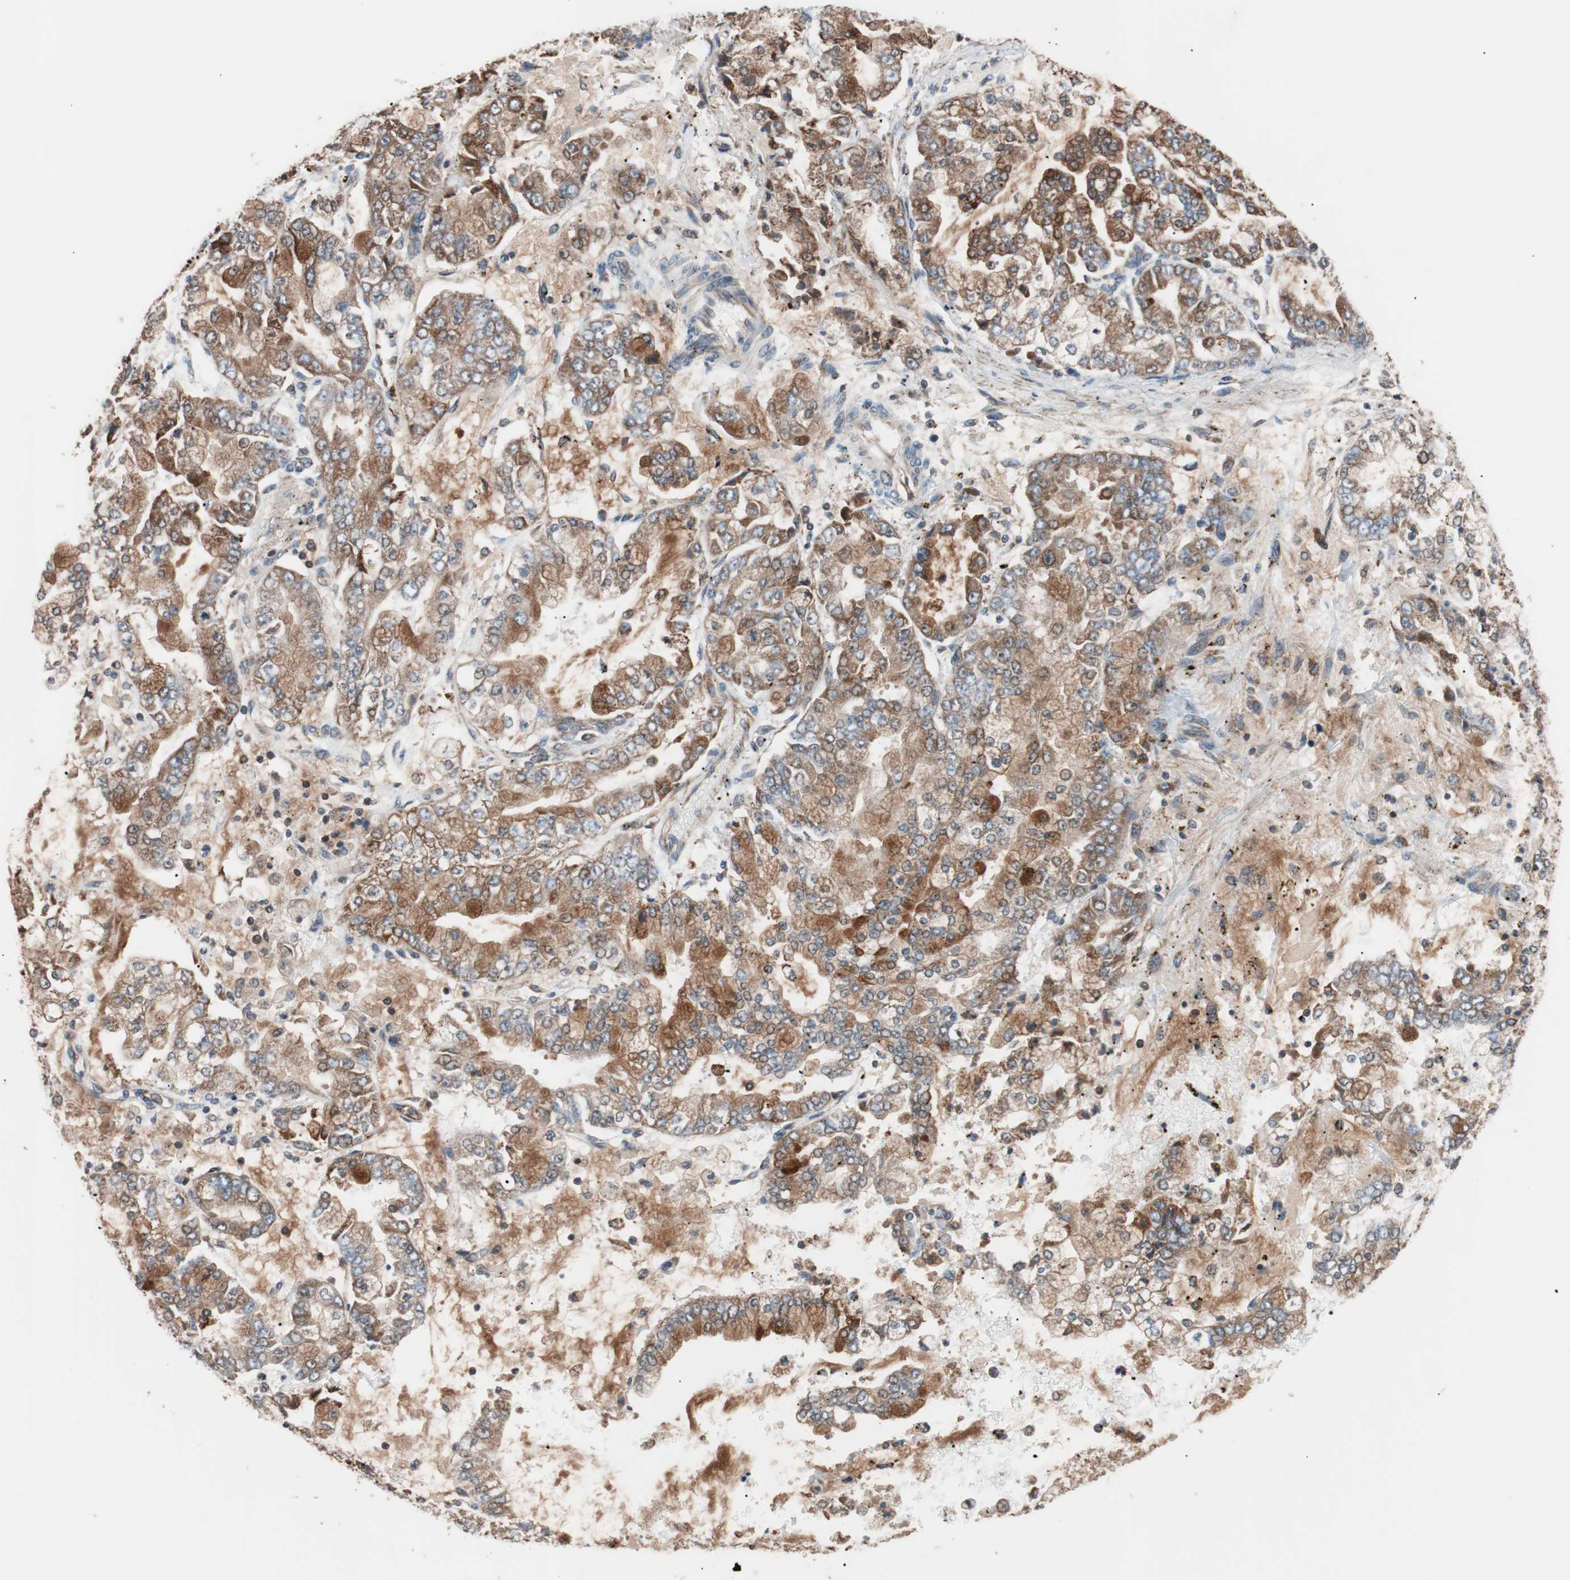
{"staining": {"intensity": "moderate", "quantity": ">75%", "location": "cytoplasmic/membranous"}, "tissue": "stomach cancer", "cell_type": "Tumor cells", "image_type": "cancer", "snomed": [{"axis": "morphology", "description": "Adenocarcinoma, NOS"}, {"axis": "topography", "description": "Stomach"}], "caption": "Tumor cells reveal moderate cytoplasmic/membranous staining in about >75% of cells in stomach cancer.", "gene": "PITRM1", "patient": {"sex": "male", "age": 76}}